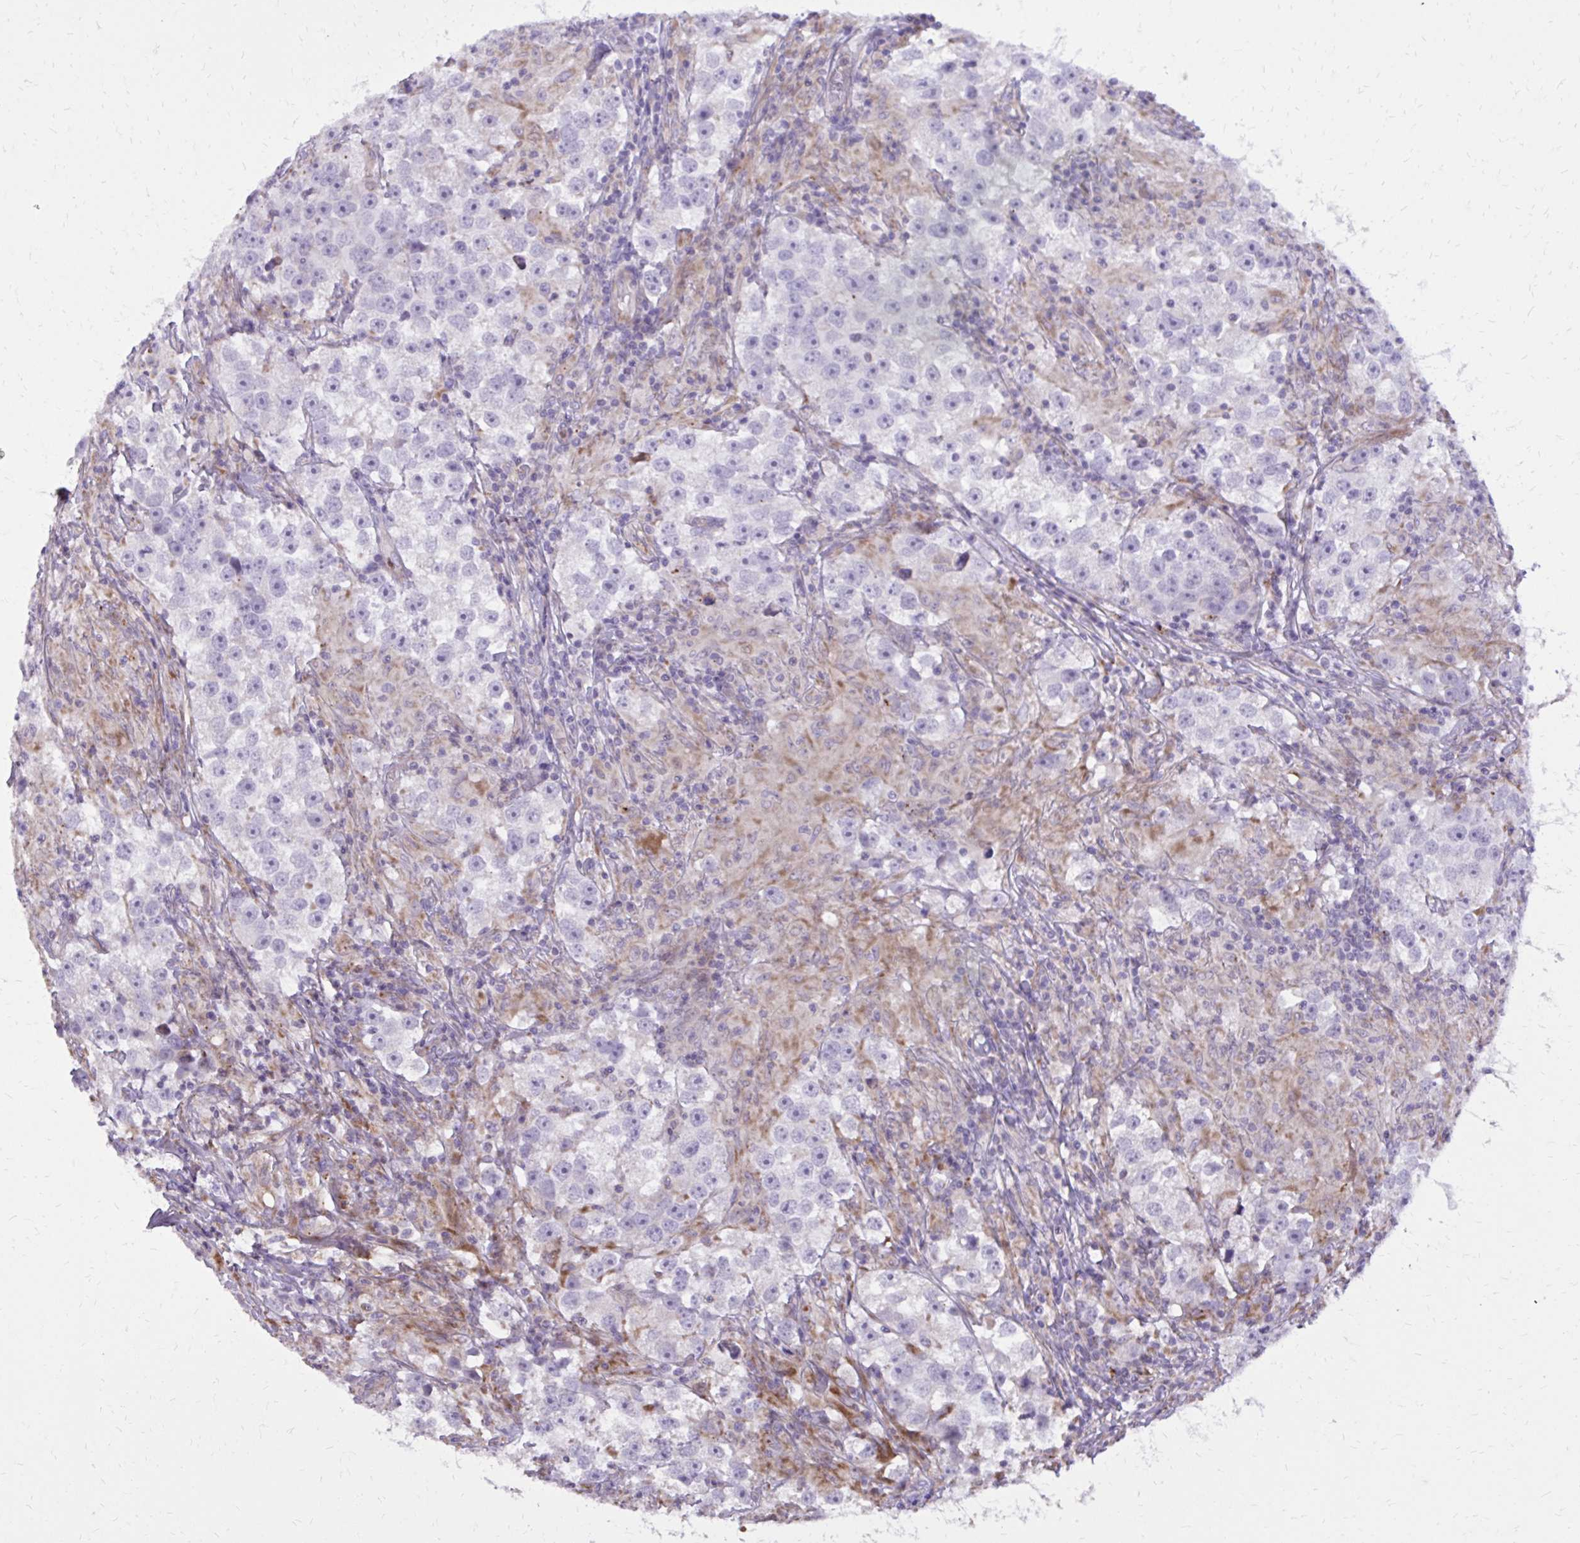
{"staining": {"intensity": "negative", "quantity": "none", "location": "none"}, "tissue": "testis cancer", "cell_type": "Tumor cells", "image_type": "cancer", "snomed": [{"axis": "morphology", "description": "Seminoma, NOS"}, {"axis": "topography", "description": "Testis"}], "caption": "This is an immunohistochemistry micrograph of seminoma (testis). There is no staining in tumor cells.", "gene": "ABCC3", "patient": {"sex": "male", "age": 46}}